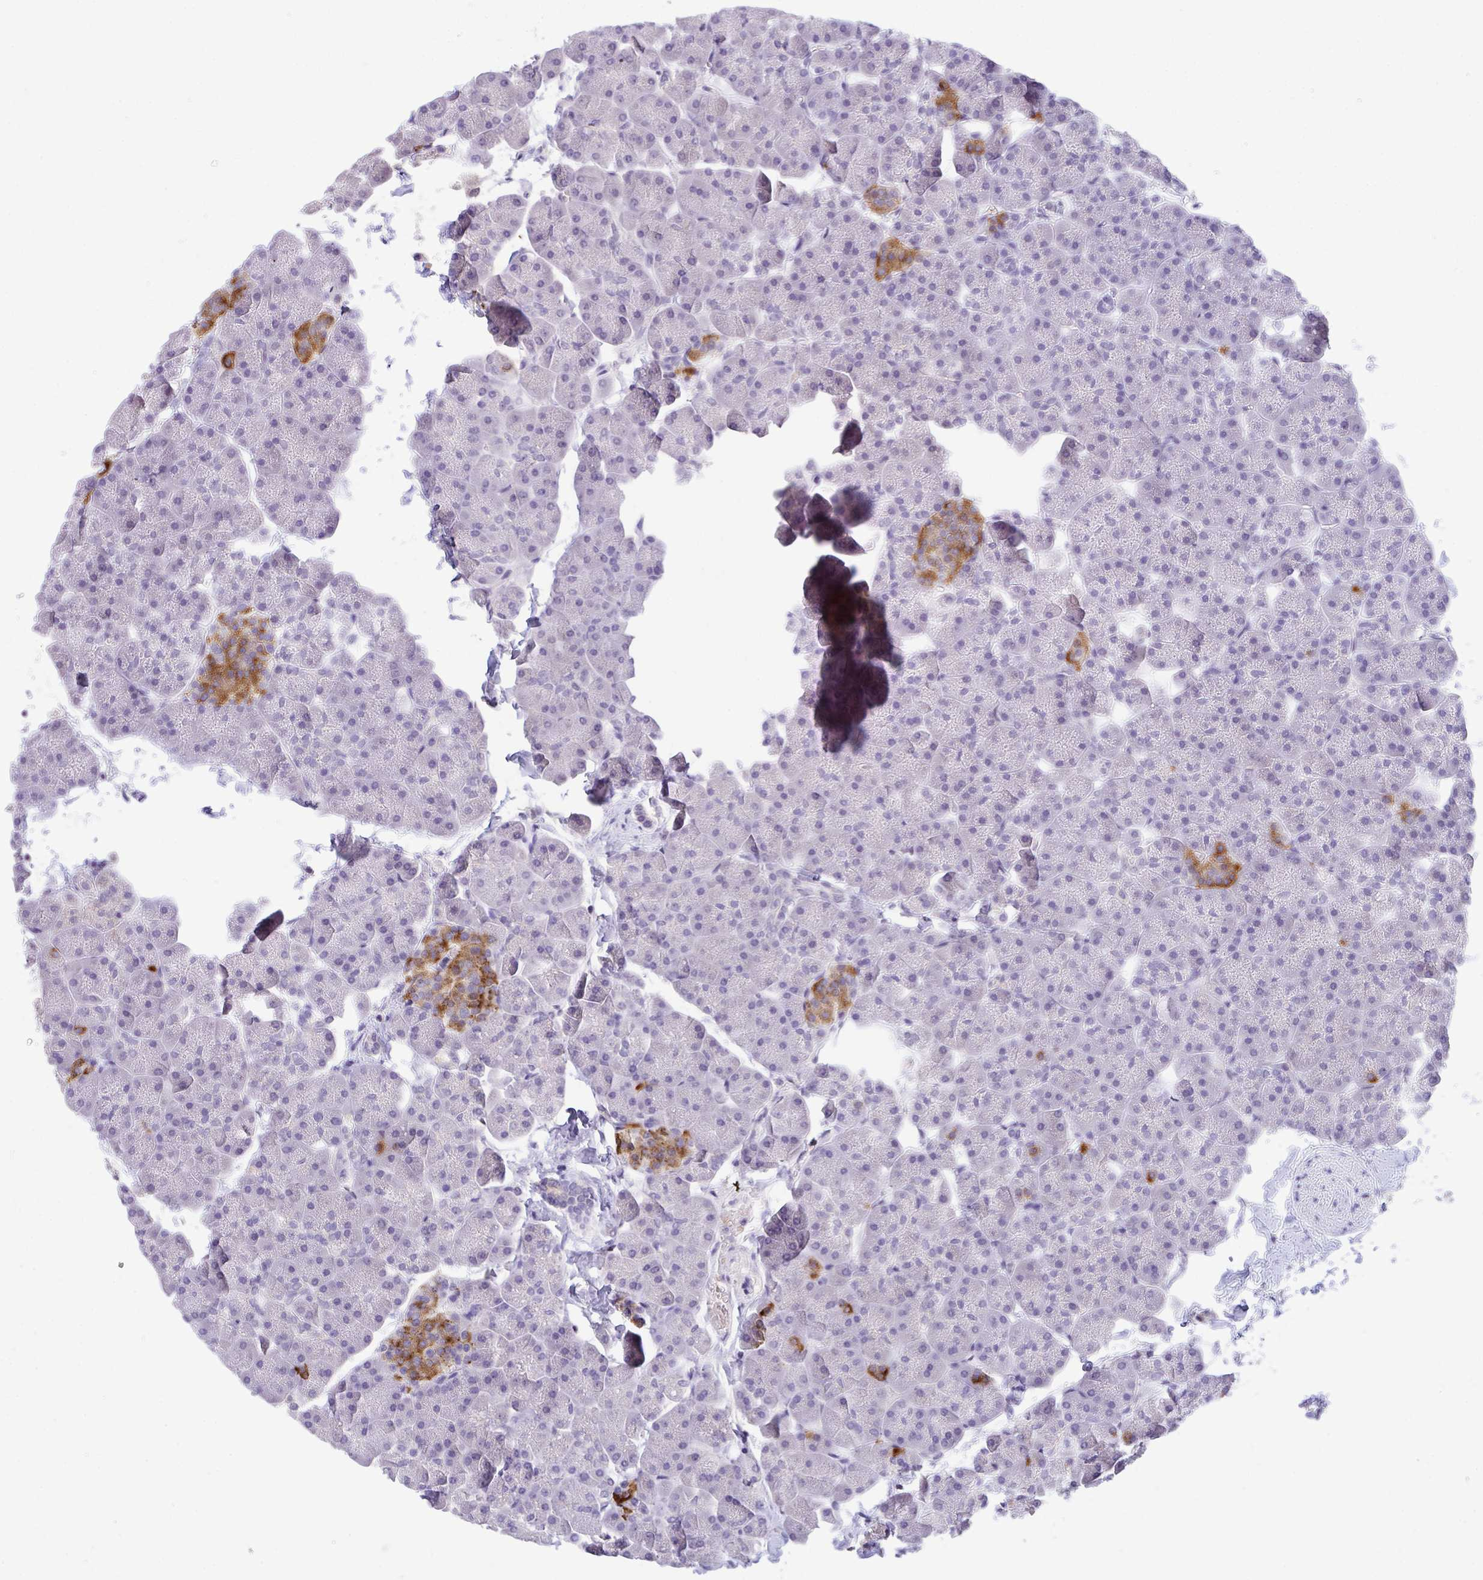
{"staining": {"intensity": "negative", "quantity": "none", "location": "none"}, "tissue": "pancreas", "cell_type": "Exocrine glandular cells", "image_type": "normal", "snomed": [{"axis": "morphology", "description": "Normal tissue, NOS"}, {"axis": "topography", "description": "Pancreas"}], "caption": "Protein analysis of normal pancreas reveals no significant expression in exocrine glandular cells.", "gene": "CA10", "patient": {"sex": "male", "age": 35}}